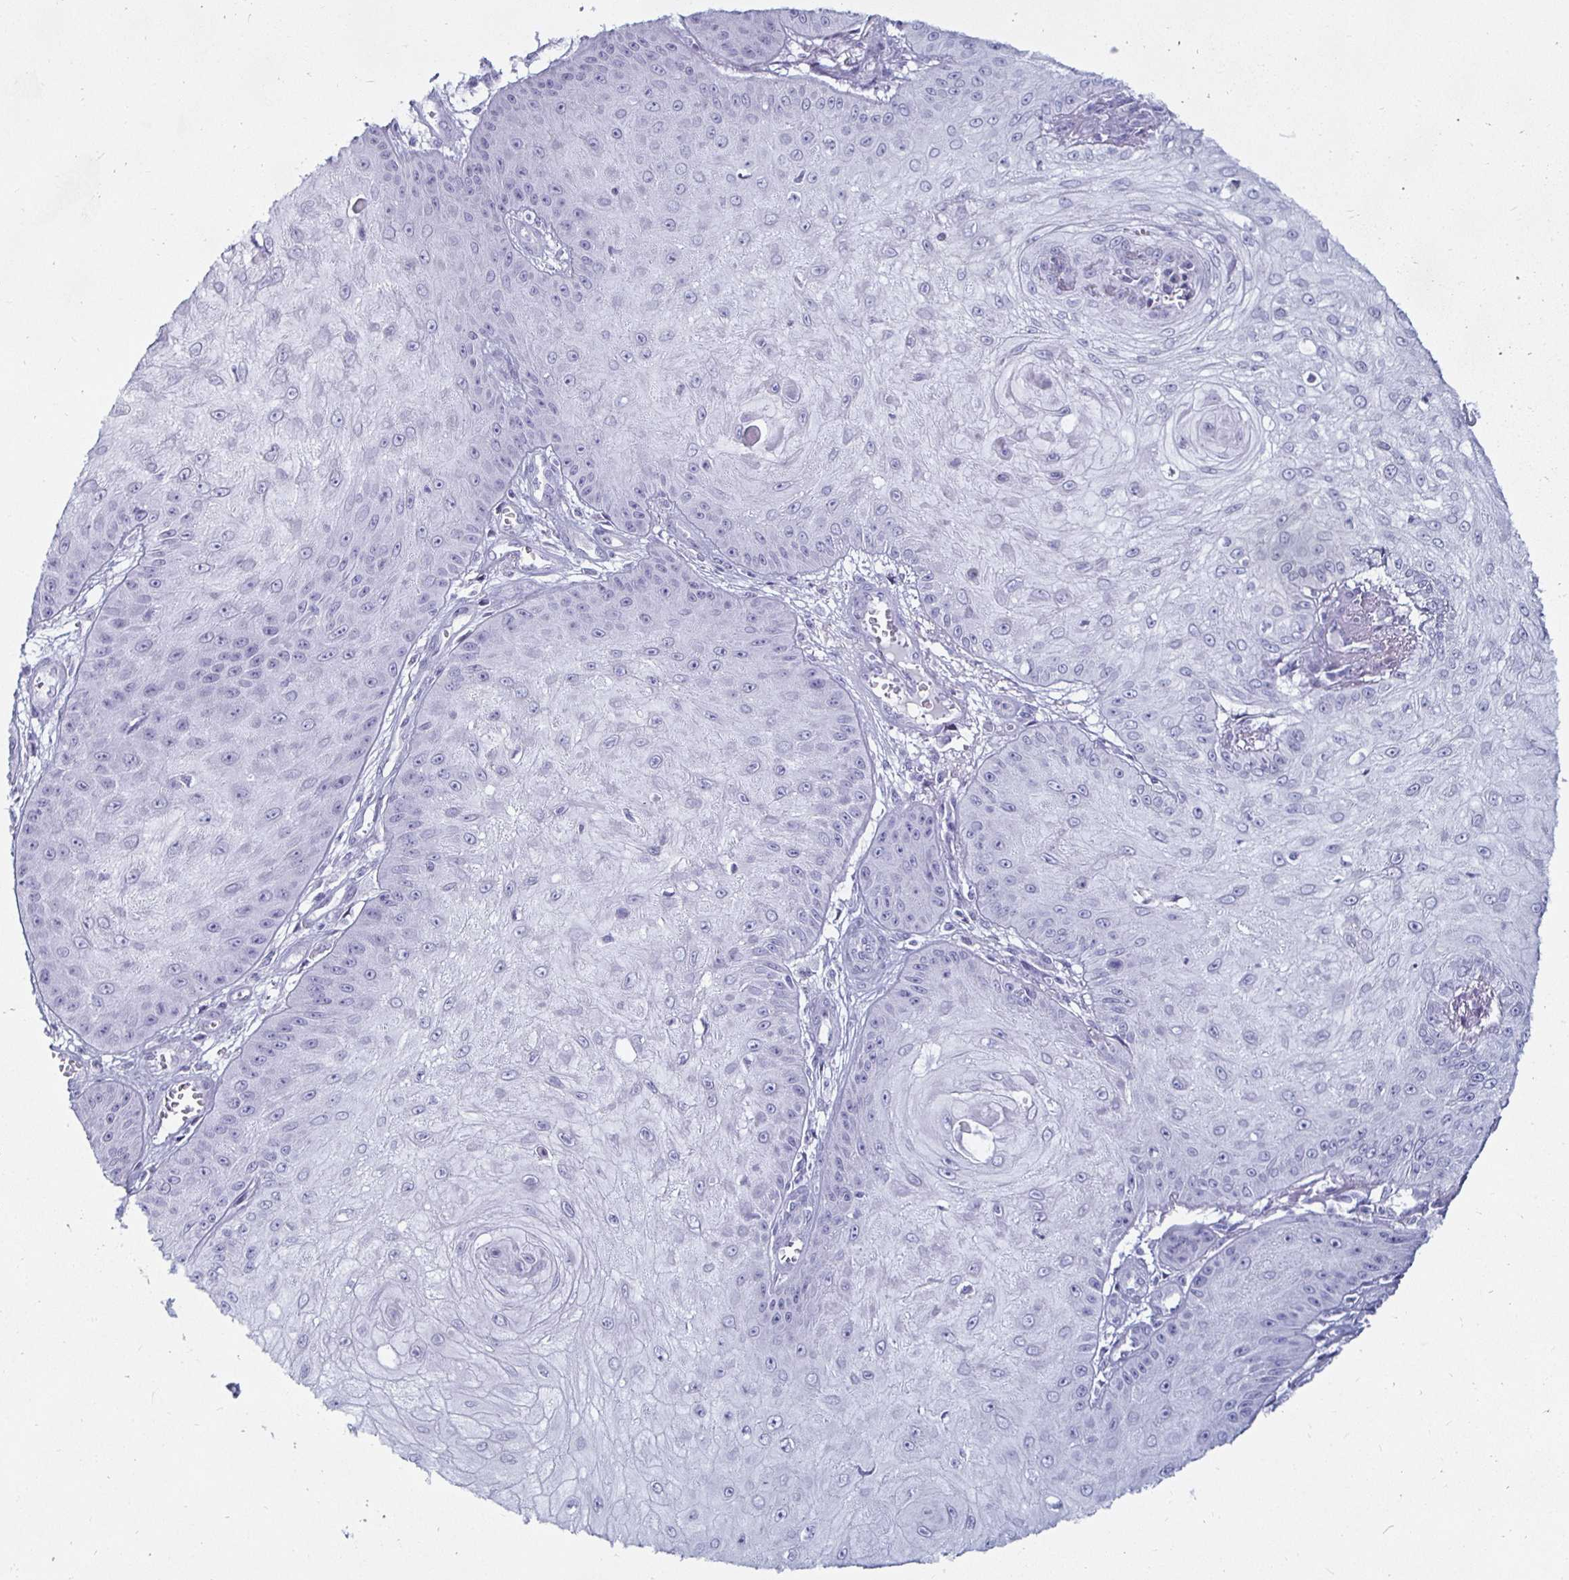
{"staining": {"intensity": "negative", "quantity": "none", "location": "none"}, "tissue": "skin cancer", "cell_type": "Tumor cells", "image_type": "cancer", "snomed": [{"axis": "morphology", "description": "Squamous cell carcinoma, NOS"}, {"axis": "topography", "description": "Skin"}], "caption": "Immunohistochemistry (IHC) image of skin squamous cell carcinoma stained for a protein (brown), which reveals no expression in tumor cells.", "gene": "KRT4", "patient": {"sex": "male", "age": 70}}